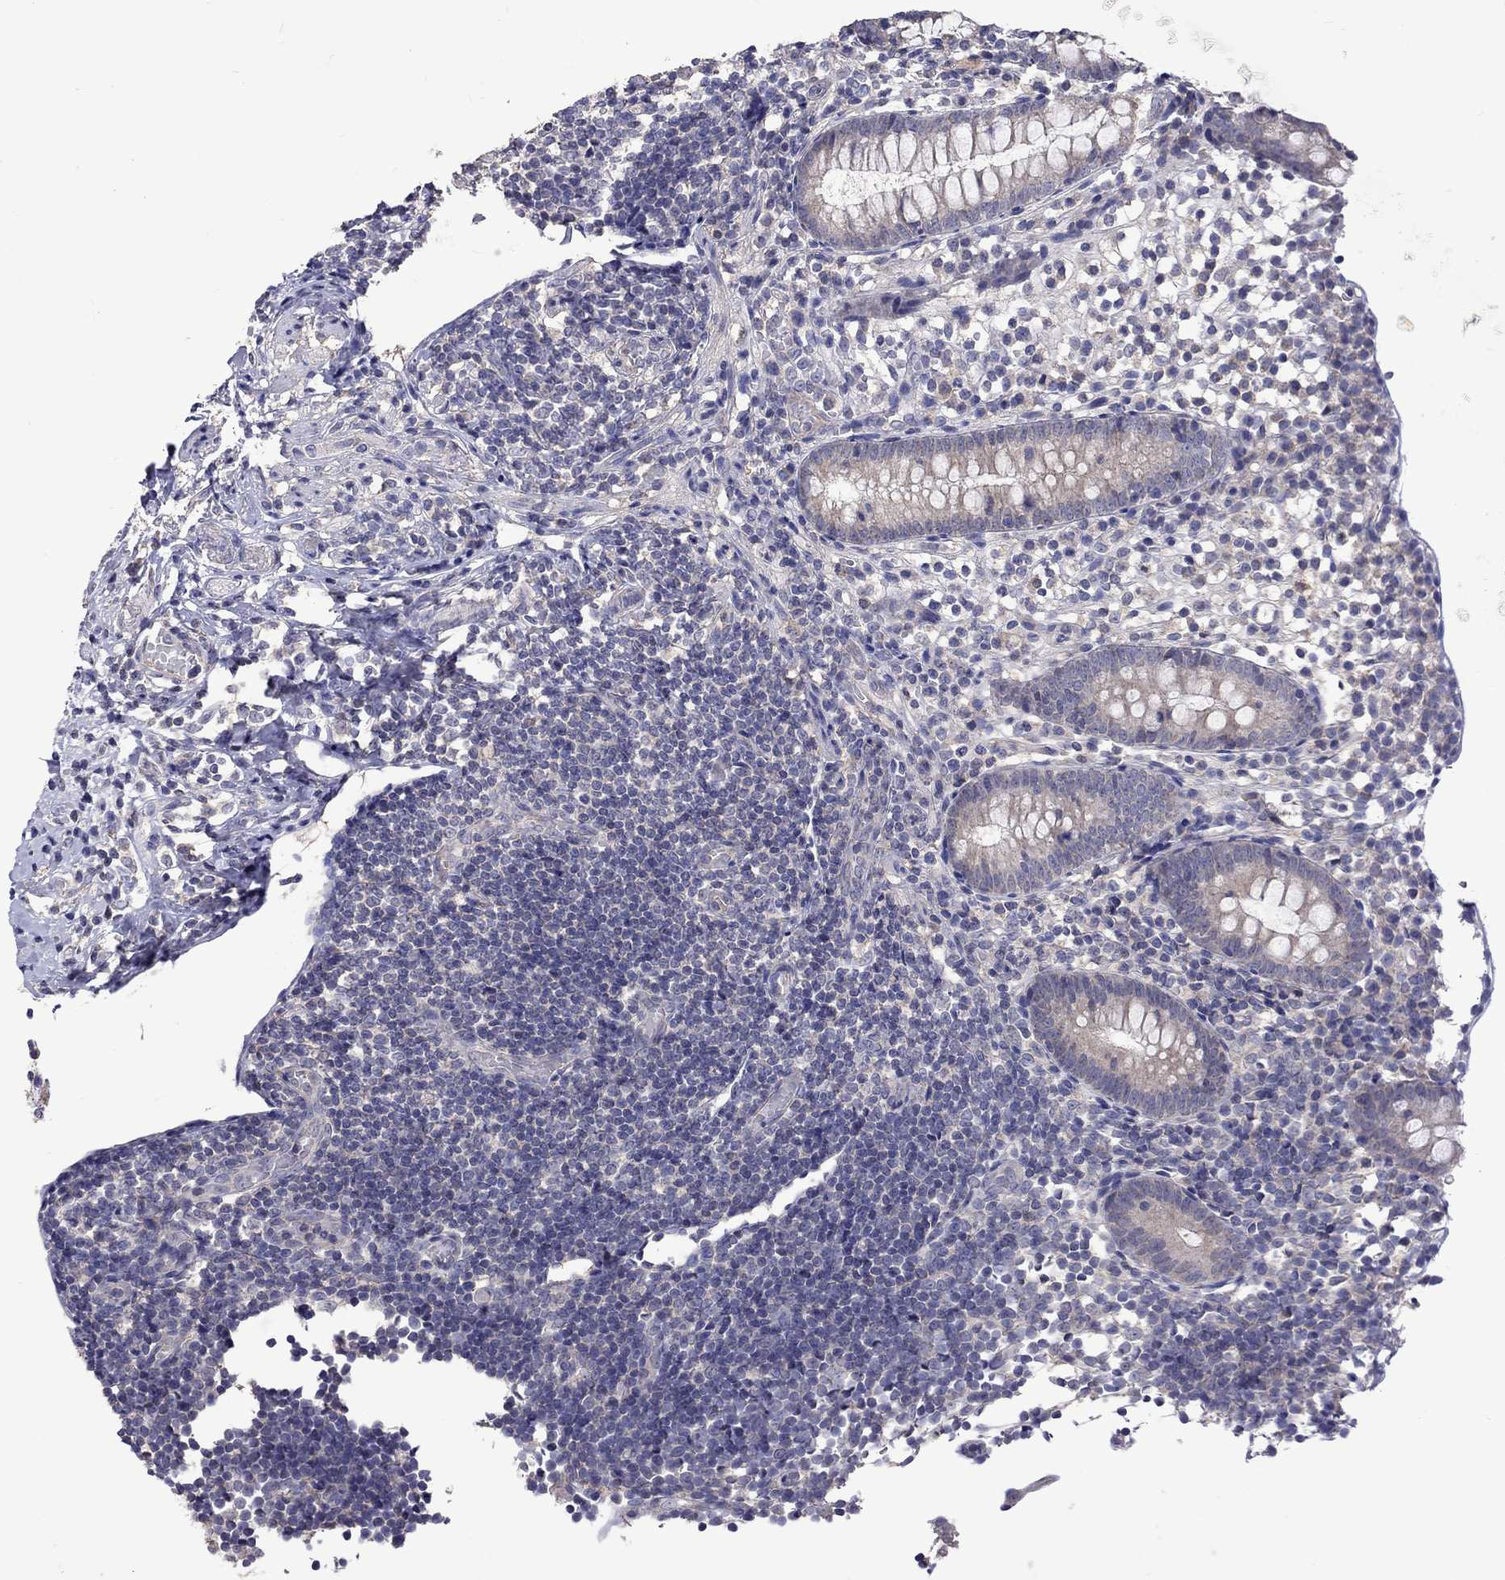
{"staining": {"intensity": "negative", "quantity": "none", "location": "none"}, "tissue": "appendix", "cell_type": "Glandular cells", "image_type": "normal", "snomed": [{"axis": "morphology", "description": "Normal tissue, NOS"}, {"axis": "topography", "description": "Appendix"}], "caption": "Micrograph shows no significant protein staining in glandular cells of unremarkable appendix. (DAB (3,3'-diaminobenzidine) immunohistochemistry (IHC), high magnification).", "gene": "RTP5", "patient": {"sex": "female", "age": 40}}